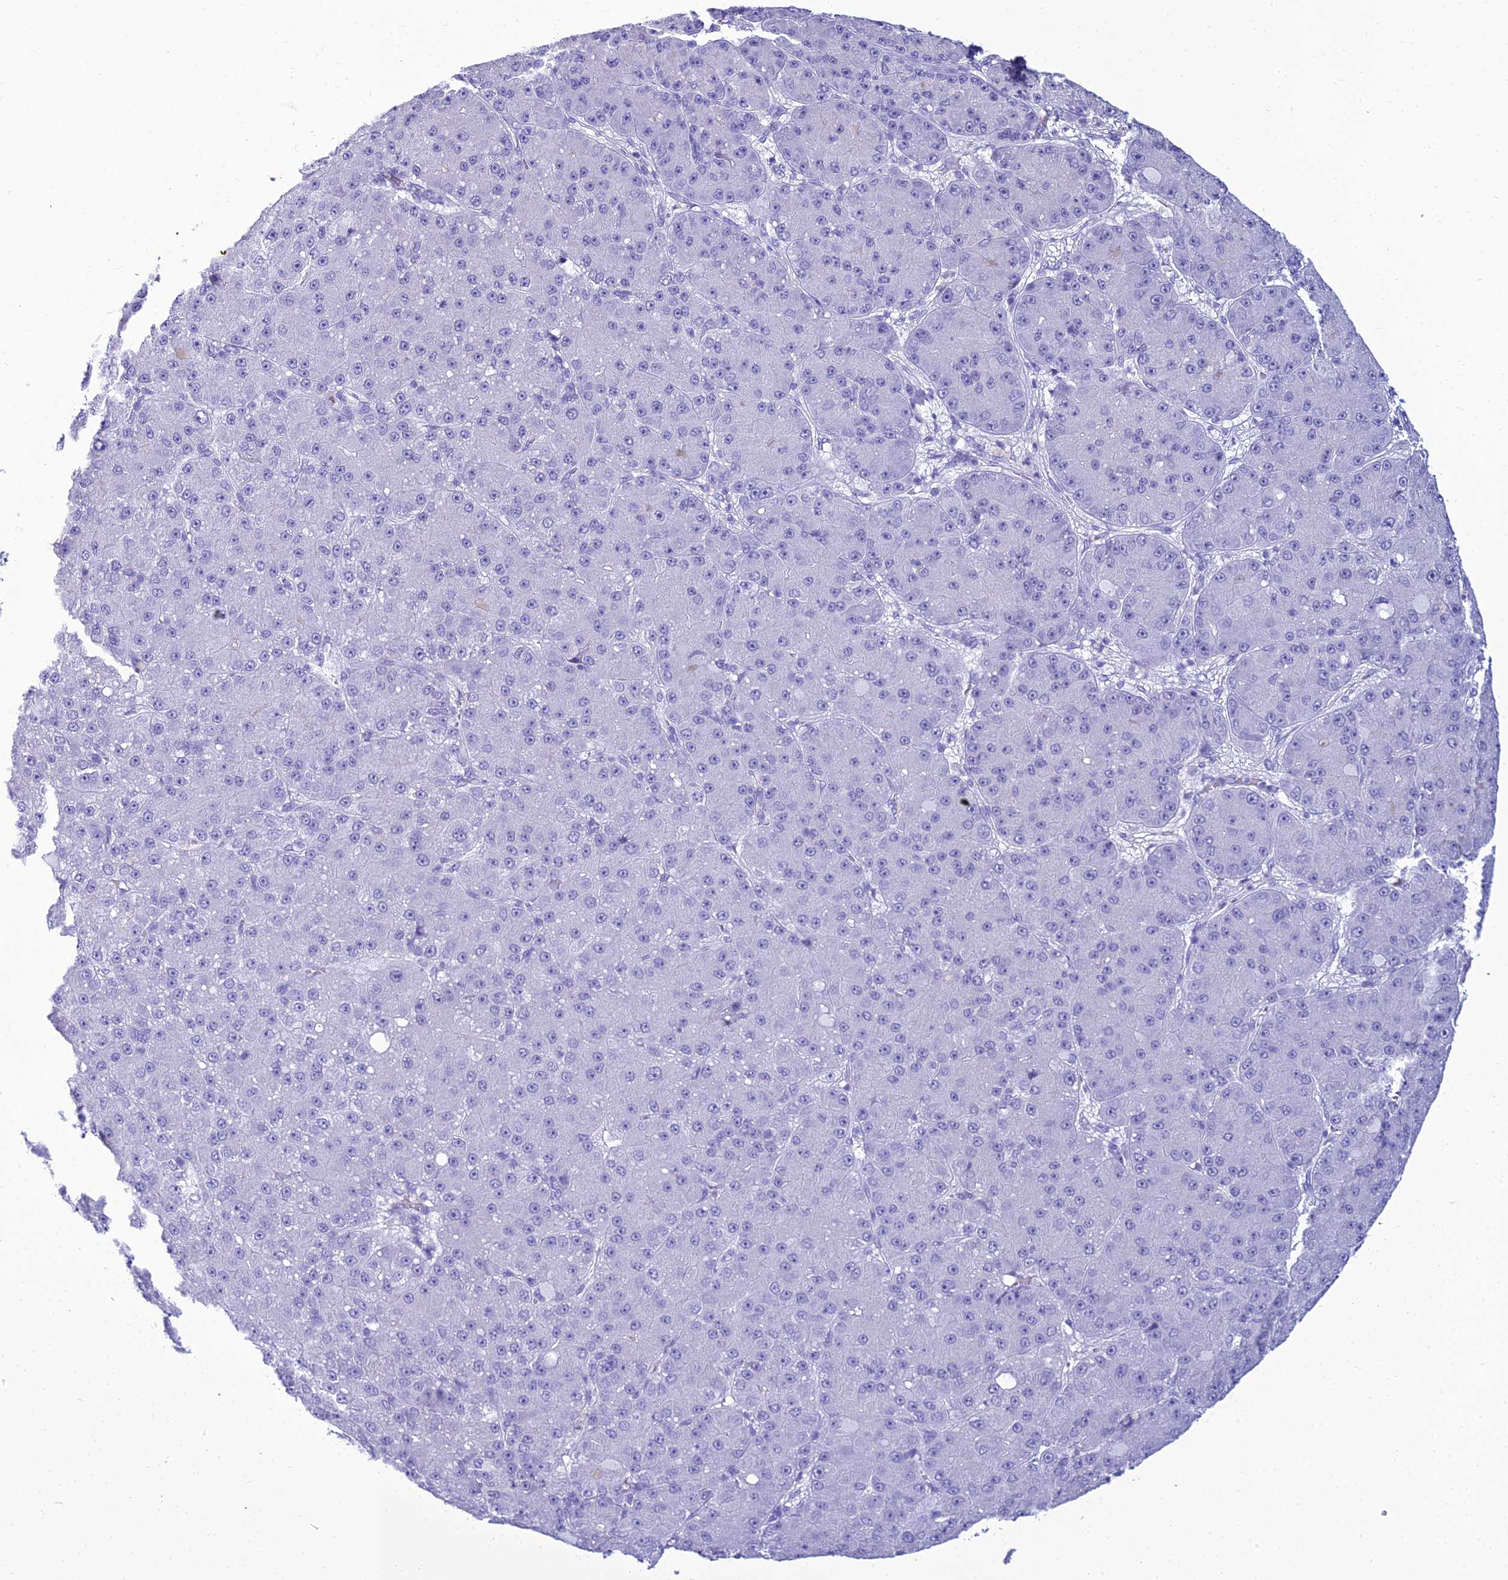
{"staining": {"intensity": "negative", "quantity": "none", "location": "none"}, "tissue": "liver cancer", "cell_type": "Tumor cells", "image_type": "cancer", "snomed": [{"axis": "morphology", "description": "Carcinoma, Hepatocellular, NOS"}, {"axis": "topography", "description": "Liver"}], "caption": "High magnification brightfield microscopy of hepatocellular carcinoma (liver) stained with DAB (3,3'-diaminobenzidine) (brown) and counterstained with hematoxylin (blue): tumor cells show no significant expression.", "gene": "ZNF442", "patient": {"sex": "male", "age": 67}}